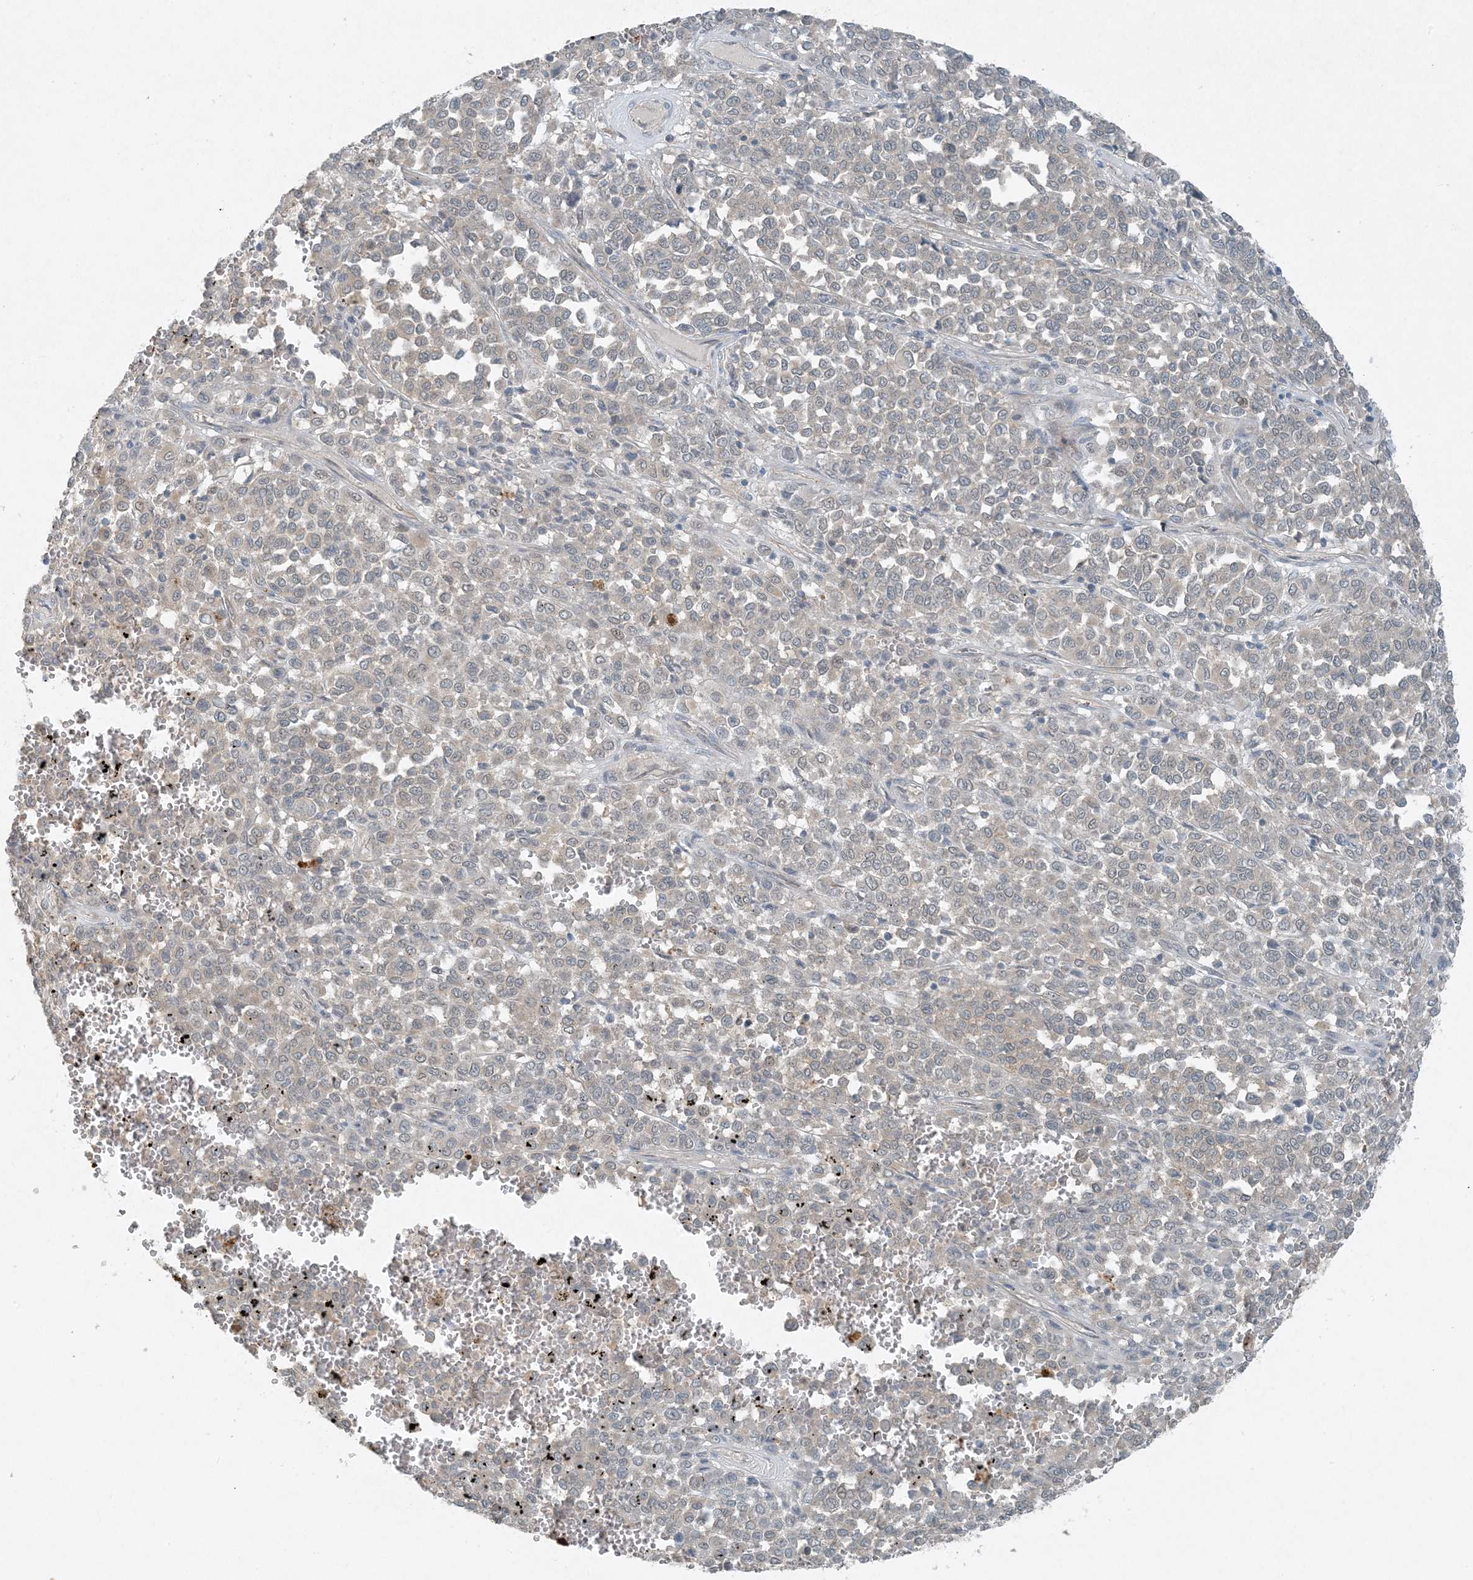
{"staining": {"intensity": "negative", "quantity": "none", "location": "none"}, "tissue": "melanoma", "cell_type": "Tumor cells", "image_type": "cancer", "snomed": [{"axis": "morphology", "description": "Malignant melanoma, Metastatic site"}, {"axis": "topography", "description": "Pancreas"}], "caption": "Histopathology image shows no significant protein positivity in tumor cells of melanoma.", "gene": "MITD1", "patient": {"sex": "female", "age": 30}}